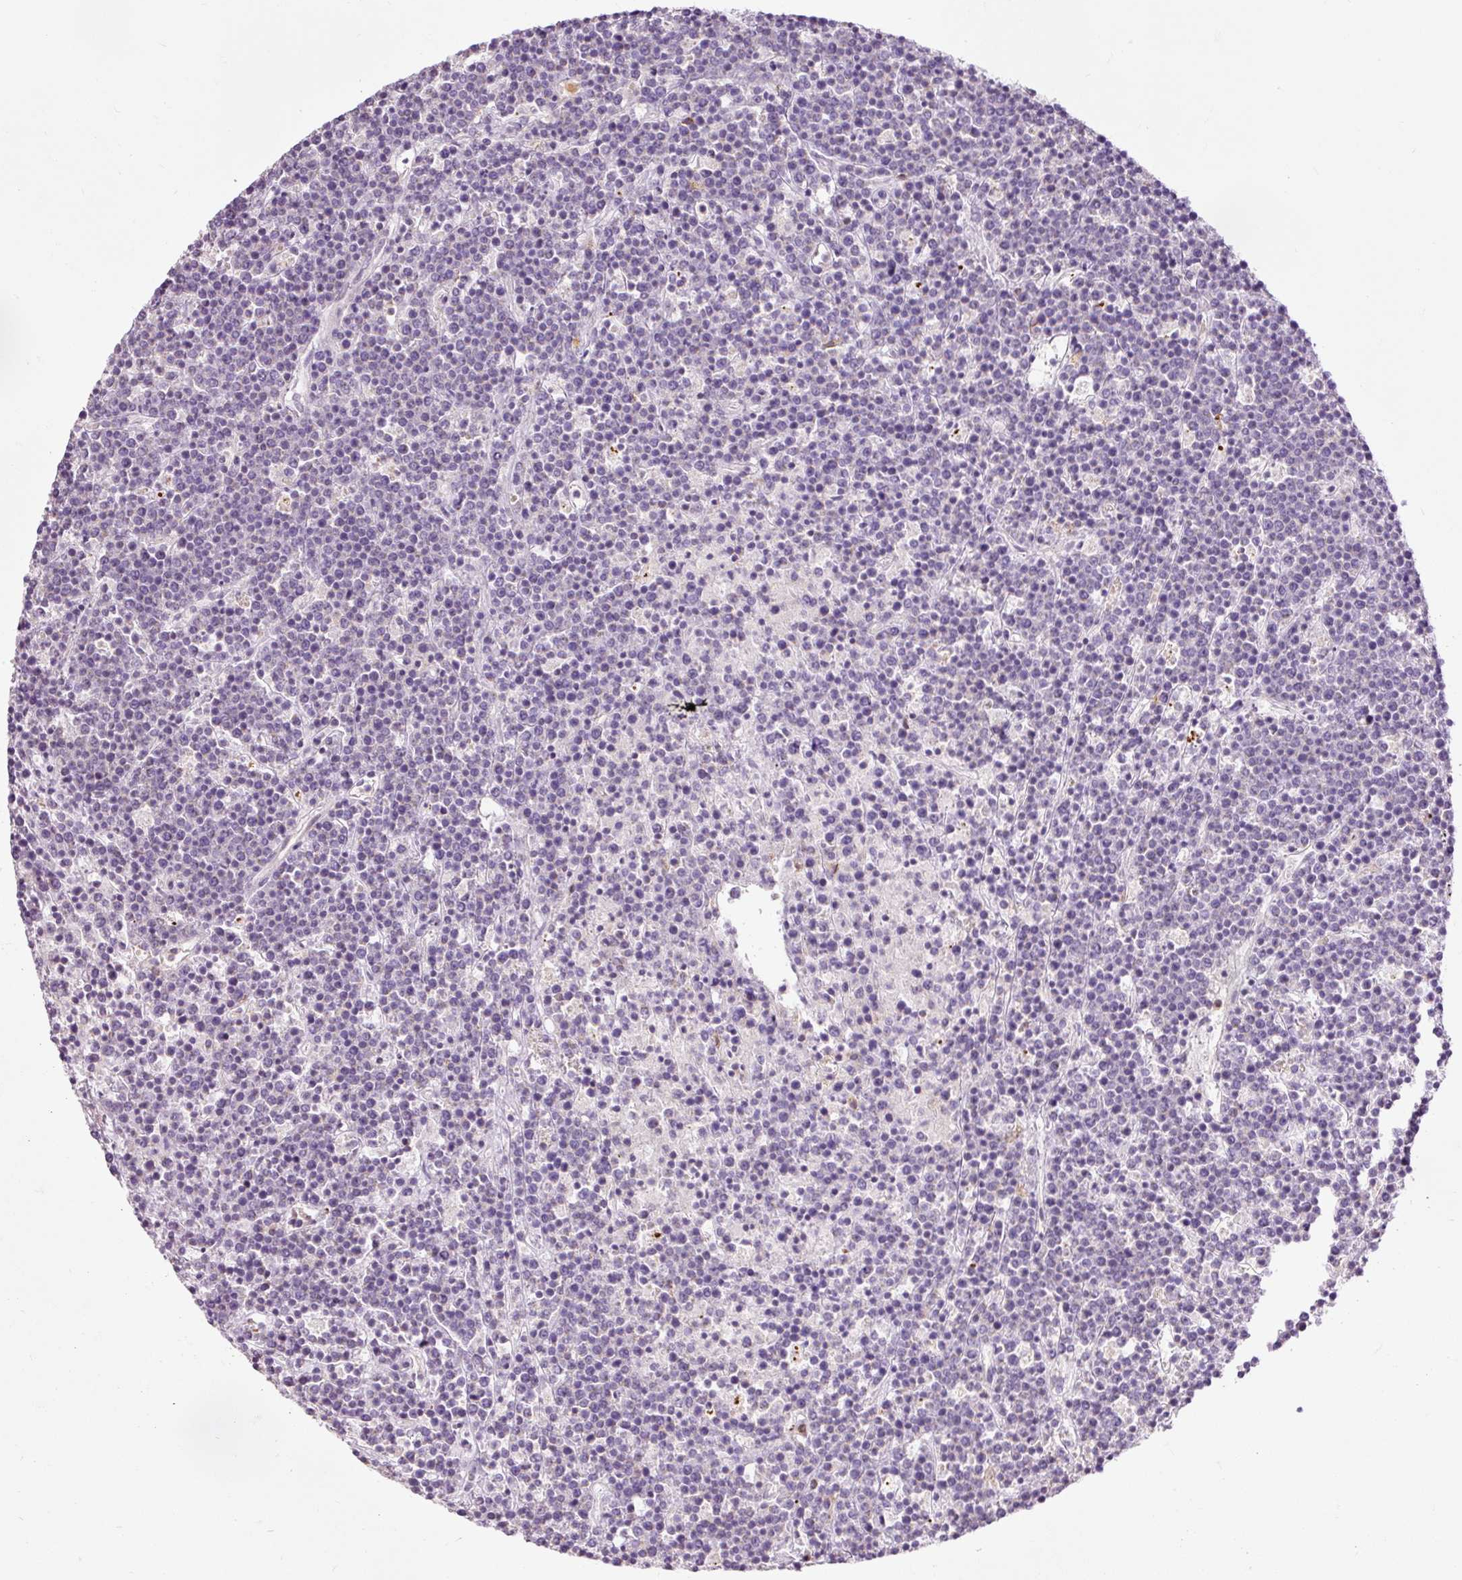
{"staining": {"intensity": "negative", "quantity": "none", "location": "none"}, "tissue": "lymphoma", "cell_type": "Tumor cells", "image_type": "cancer", "snomed": [{"axis": "morphology", "description": "Malignant lymphoma, non-Hodgkin's type, High grade"}, {"axis": "topography", "description": "Ovary"}], "caption": "Immunohistochemistry (IHC) photomicrograph of neoplastic tissue: malignant lymphoma, non-Hodgkin's type (high-grade) stained with DAB (3,3'-diaminobenzidine) displays no significant protein staining in tumor cells.", "gene": "PRDX5", "patient": {"sex": "female", "age": 56}}